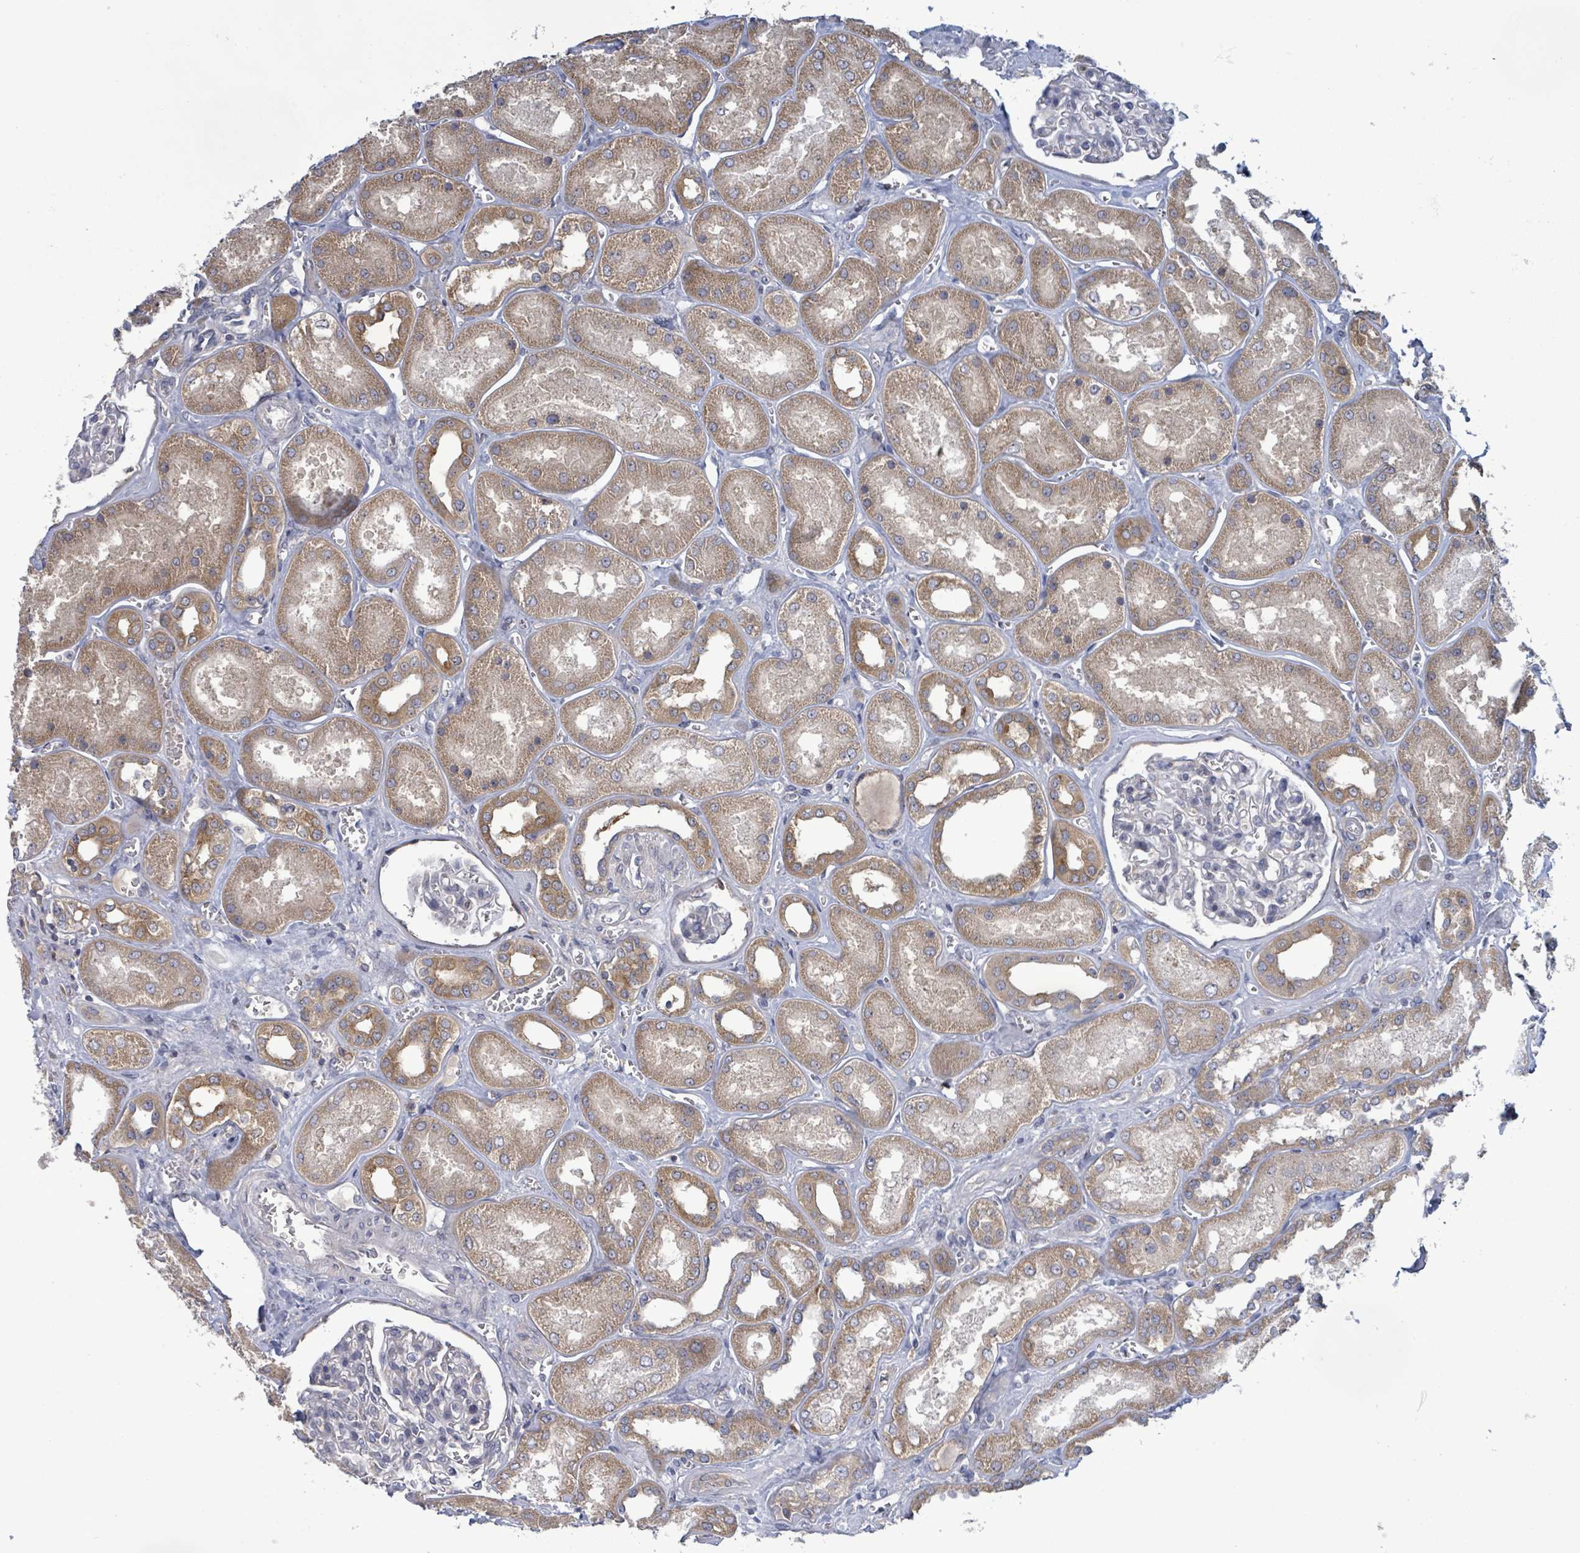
{"staining": {"intensity": "negative", "quantity": "none", "location": "none"}, "tissue": "kidney", "cell_type": "Cells in glomeruli", "image_type": "normal", "snomed": [{"axis": "morphology", "description": "Normal tissue, NOS"}, {"axis": "morphology", "description": "Adenocarcinoma, NOS"}, {"axis": "topography", "description": "Kidney"}], "caption": "This is a micrograph of immunohistochemistry (IHC) staining of normal kidney, which shows no positivity in cells in glomeruli.", "gene": "ATP13A1", "patient": {"sex": "female", "age": 68}}